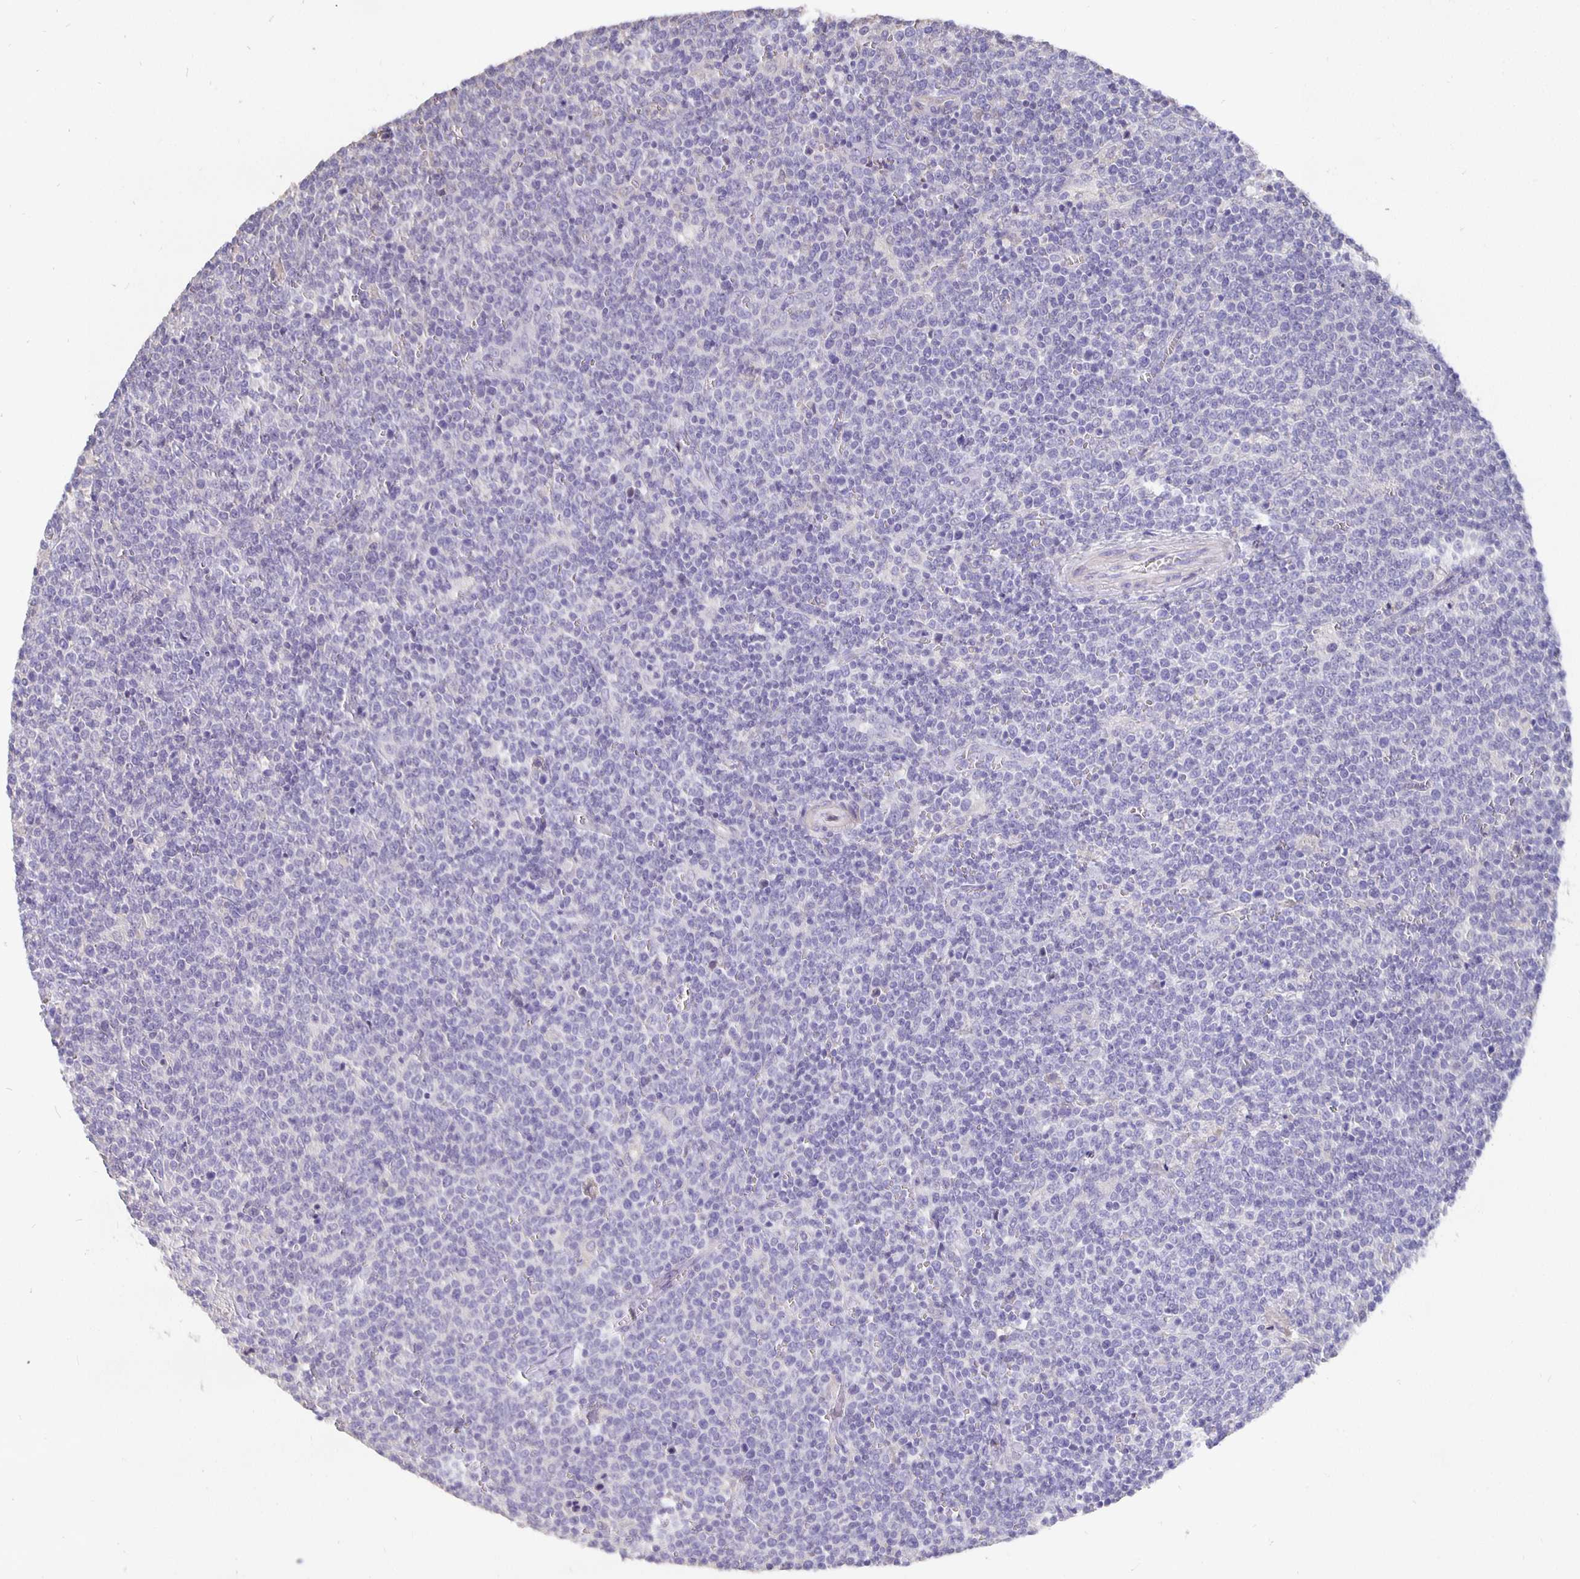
{"staining": {"intensity": "negative", "quantity": "none", "location": "none"}, "tissue": "lymphoma", "cell_type": "Tumor cells", "image_type": "cancer", "snomed": [{"axis": "morphology", "description": "Malignant lymphoma, non-Hodgkin's type, High grade"}, {"axis": "topography", "description": "Lymph node"}], "caption": "Immunohistochemical staining of human high-grade malignant lymphoma, non-Hodgkin's type reveals no significant positivity in tumor cells.", "gene": "CFAP74", "patient": {"sex": "male", "age": 61}}